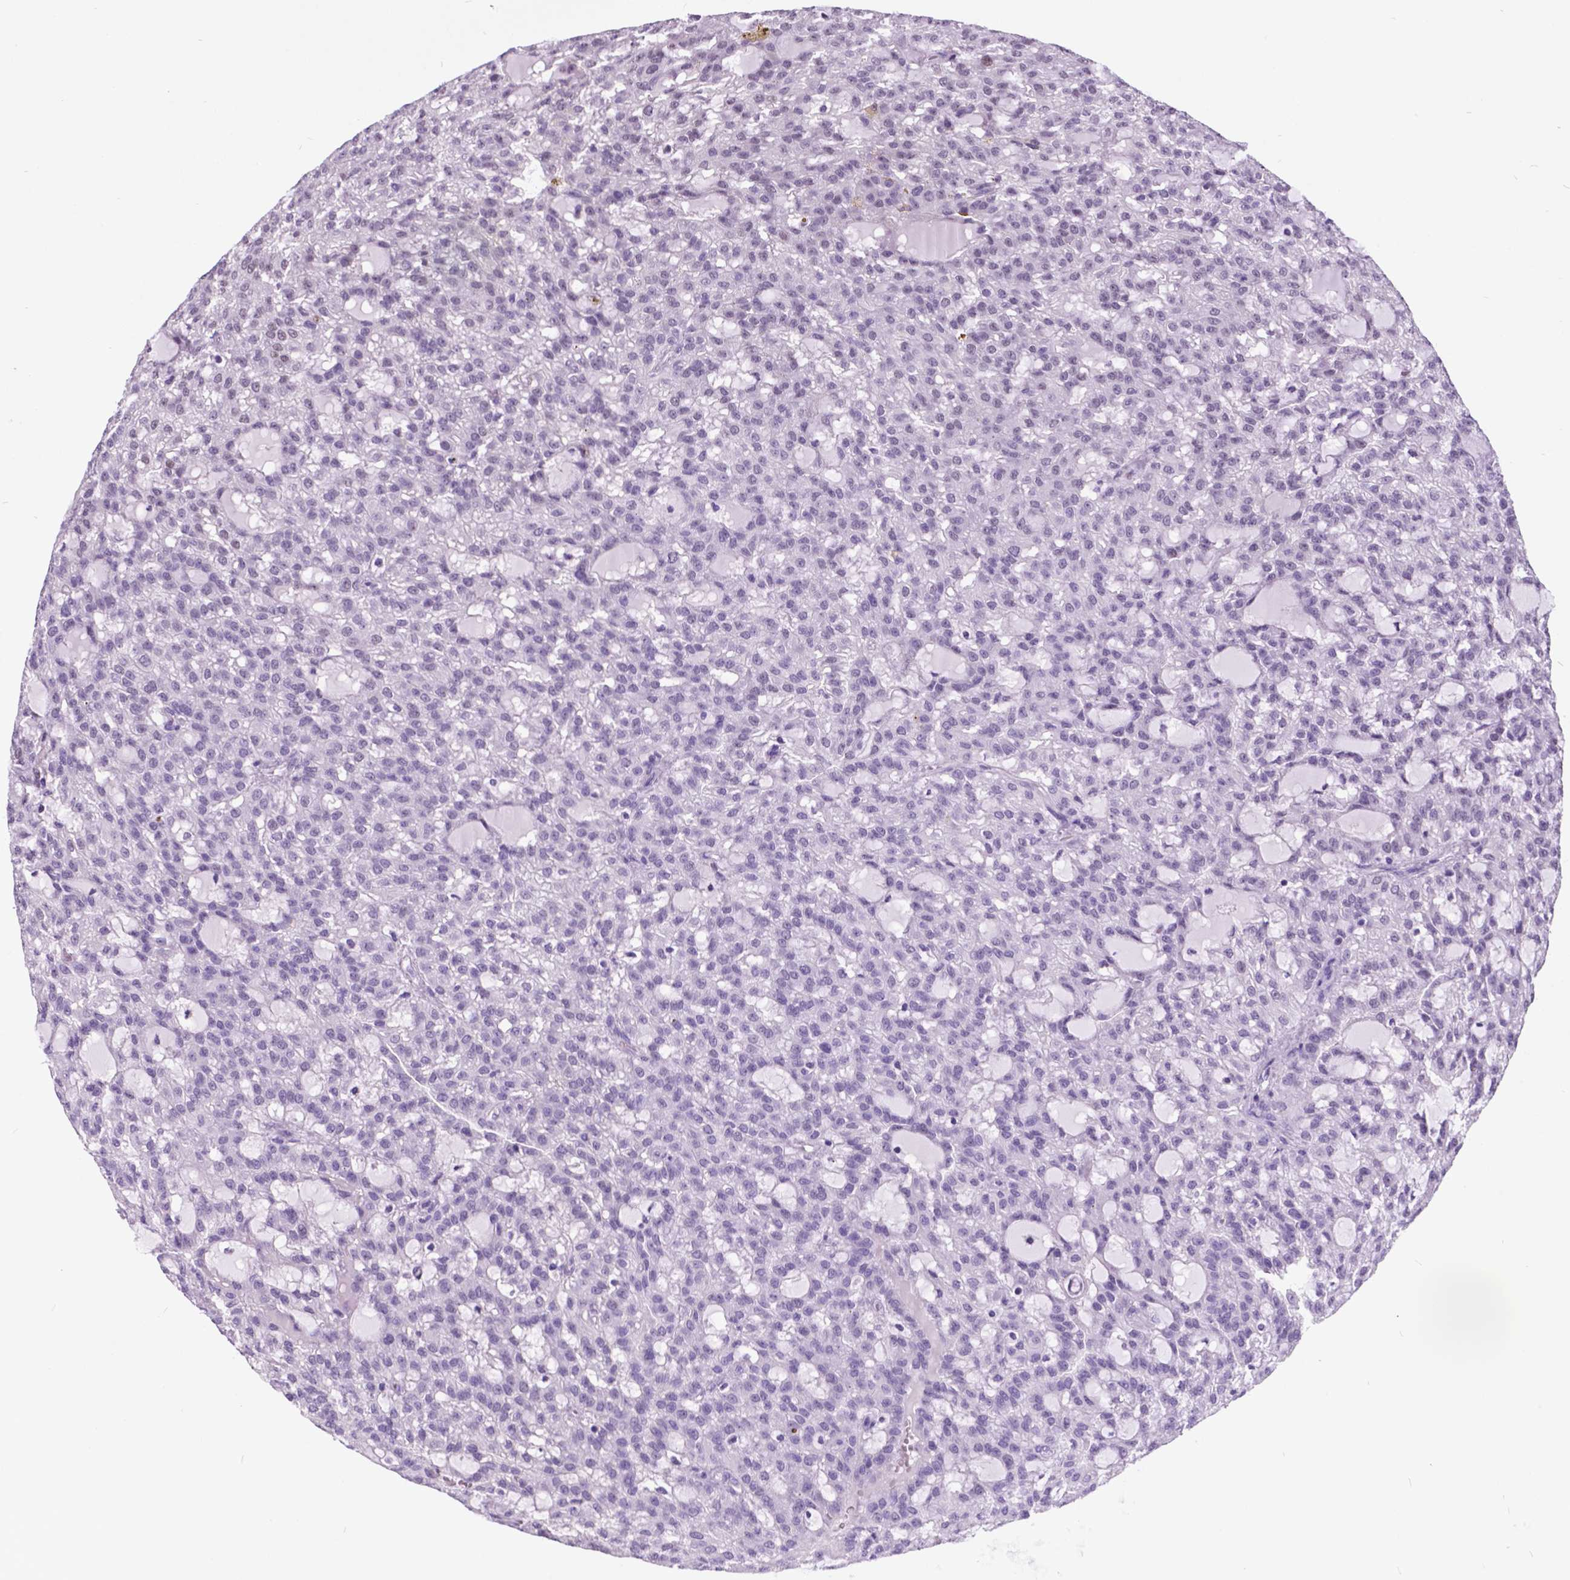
{"staining": {"intensity": "negative", "quantity": "none", "location": "none"}, "tissue": "renal cancer", "cell_type": "Tumor cells", "image_type": "cancer", "snomed": [{"axis": "morphology", "description": "Adenocarcinoma, NOS"}, {"axis": "topography", "description": "Kidney"}], "caption": "Tumor cells are negative for brown protein staining in adenocarcinoma (renal). (IHC, brightfield microscopy, high magnification).", "gene": "DPF3", "patient": {"sex": "male", "age": 63}}